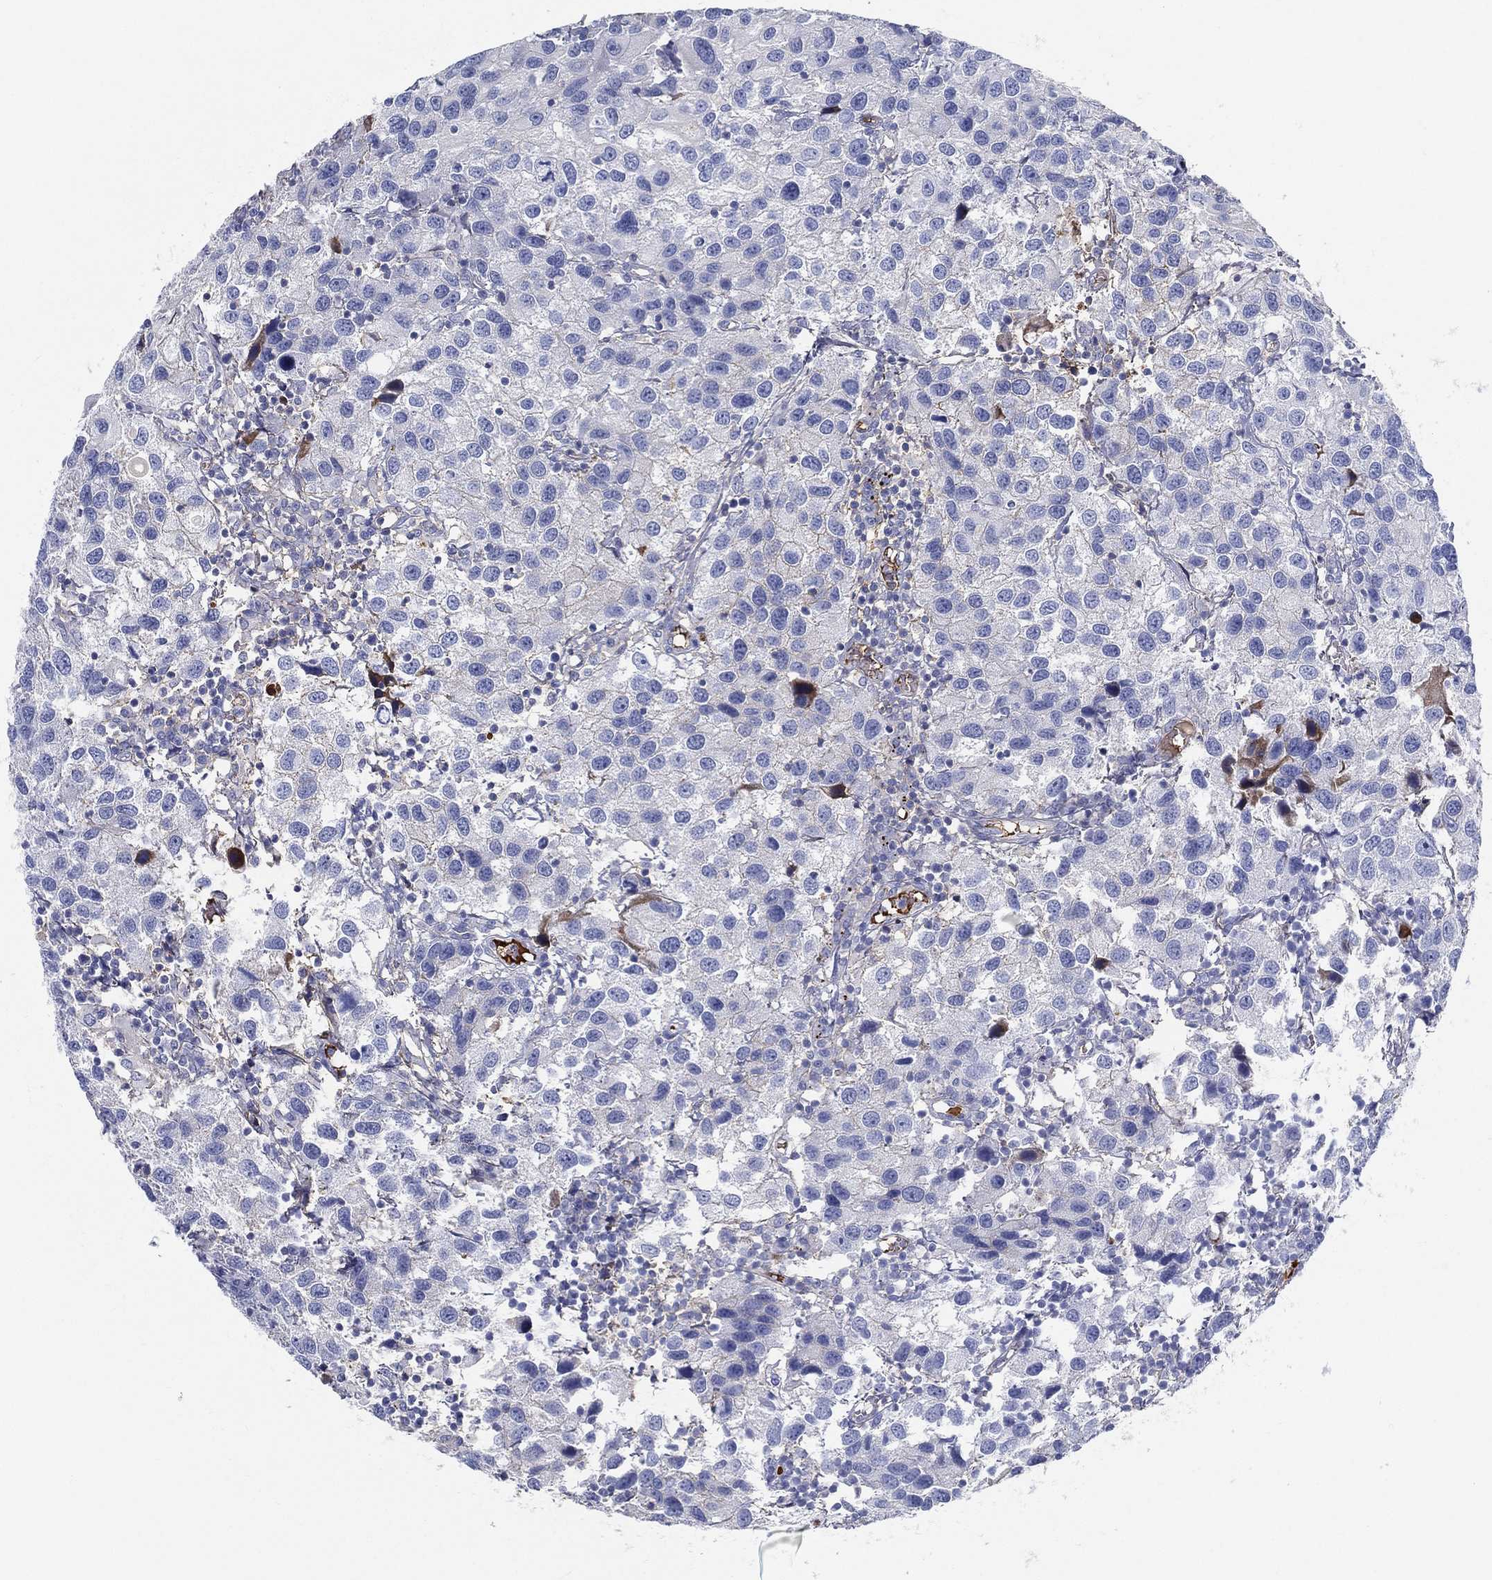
{"staining": {"intensity": "negative", "quantity": "none", "location": "none"}, "tissue": "urothelial cancer", "cell_type": "Tumor cells", "image_type": "cancer", "snomed": [{"axis": "morphology", "description": "Urothelial carcinoma, High grade"}, {"axis": "topography", "description": "Urinary bladder"}], "caption": "Urothelial cancer stained for a protein using immunohistochemistry exhibits no positivity tumor cells.", "gene": "IFNB1", "patient": {"sex": "male", "age": 79}}